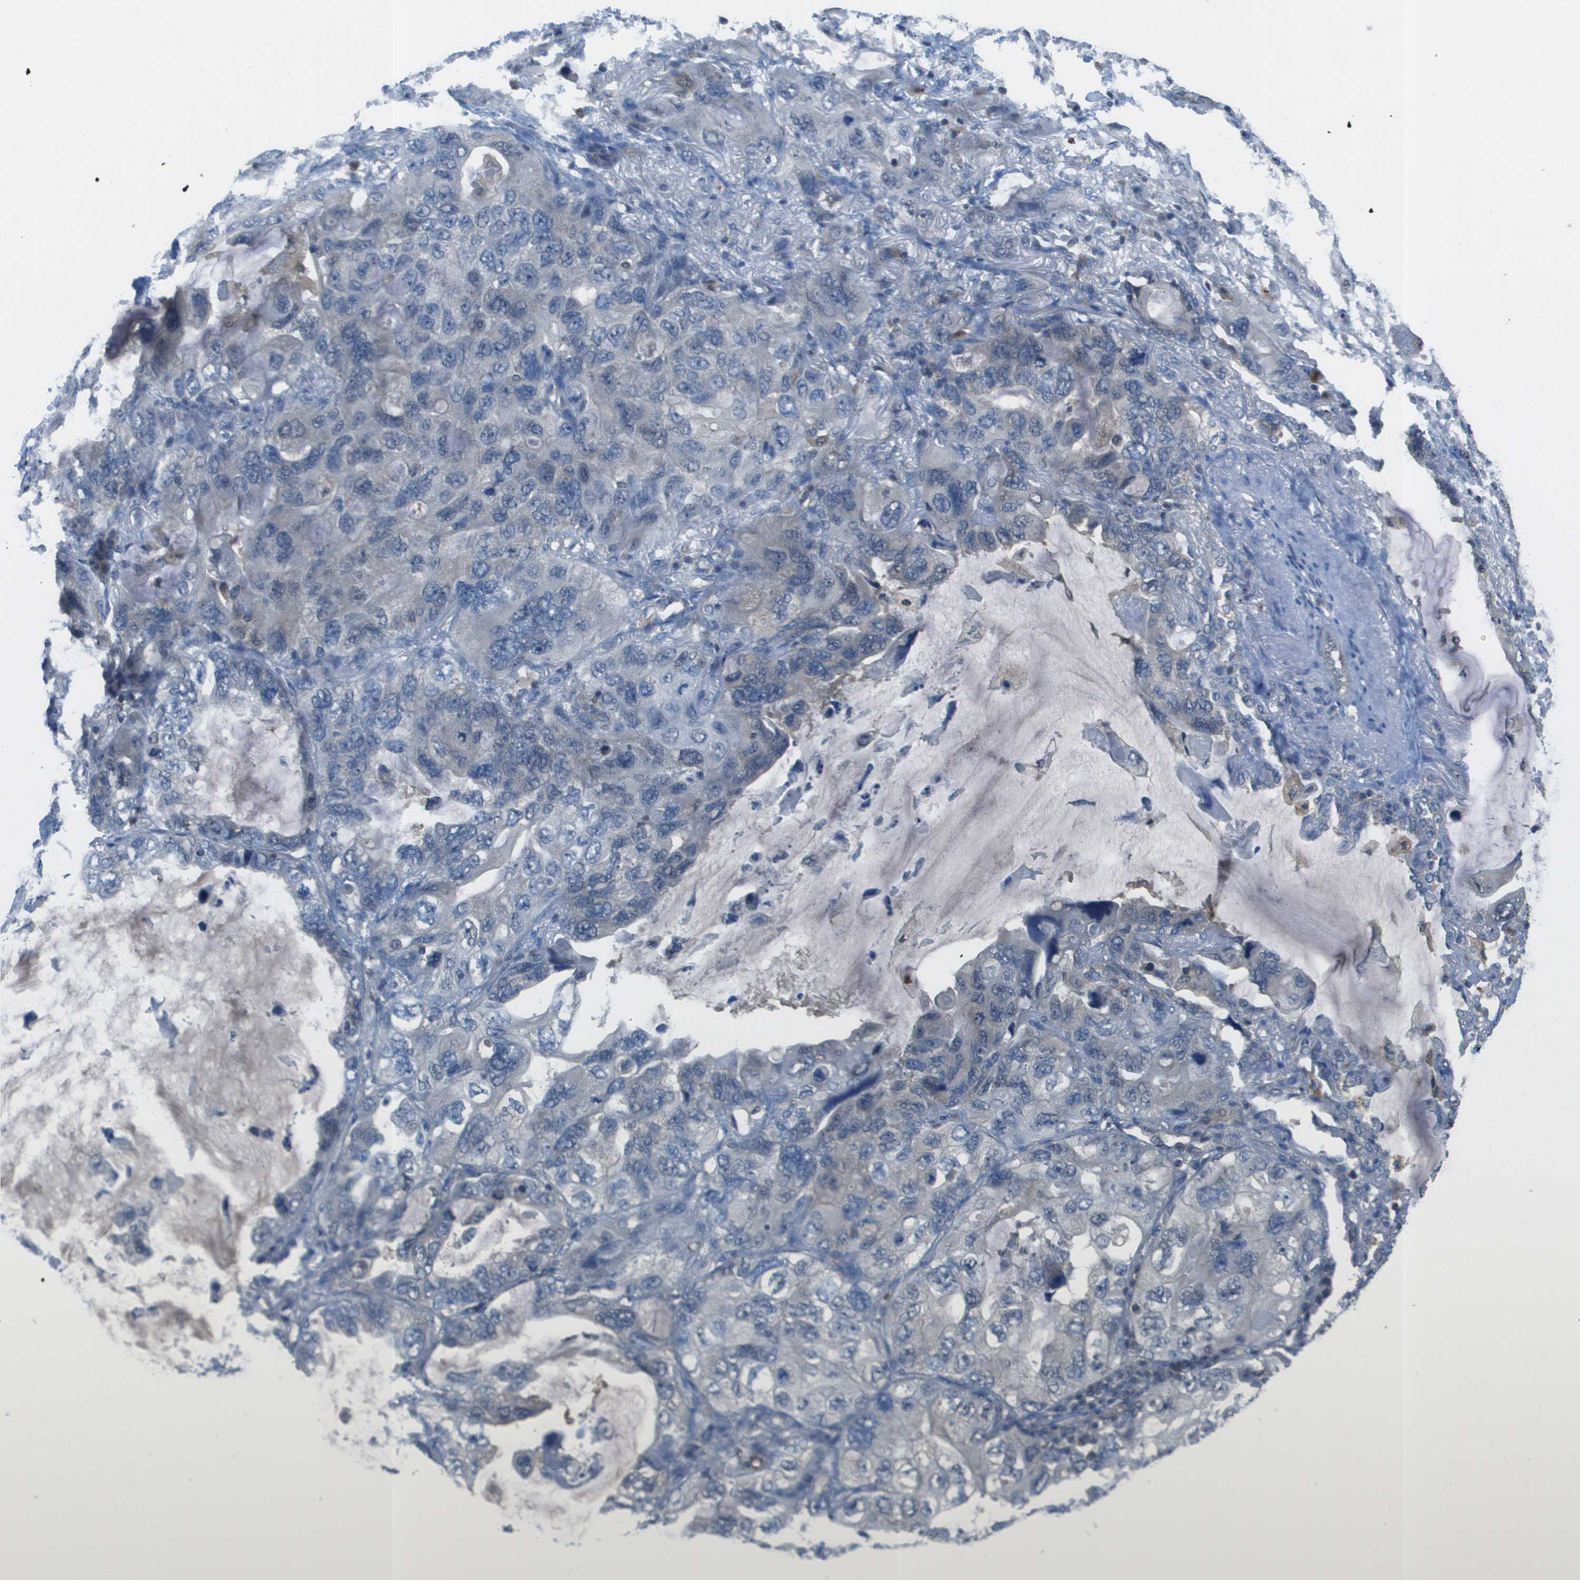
{"staining": {"intensity": "negative", "quantity": "none", "location": "none"}, "tissue": "lung cancer", "cell_type": "Tumor cells", "image_type": "cancer", "snomed": [{"axis": "morphology", "description": "Squamous cell carcinoma, NOS"}, {"axis": "topography", "description": "Lung"}], "caption": "This is an immunohistochemistry (IHC) photomicrograph of lung cancer. There is no expression in tumor cells.", "gene": "CAMK4", "patient": {"sex": "female", "age": 73}}